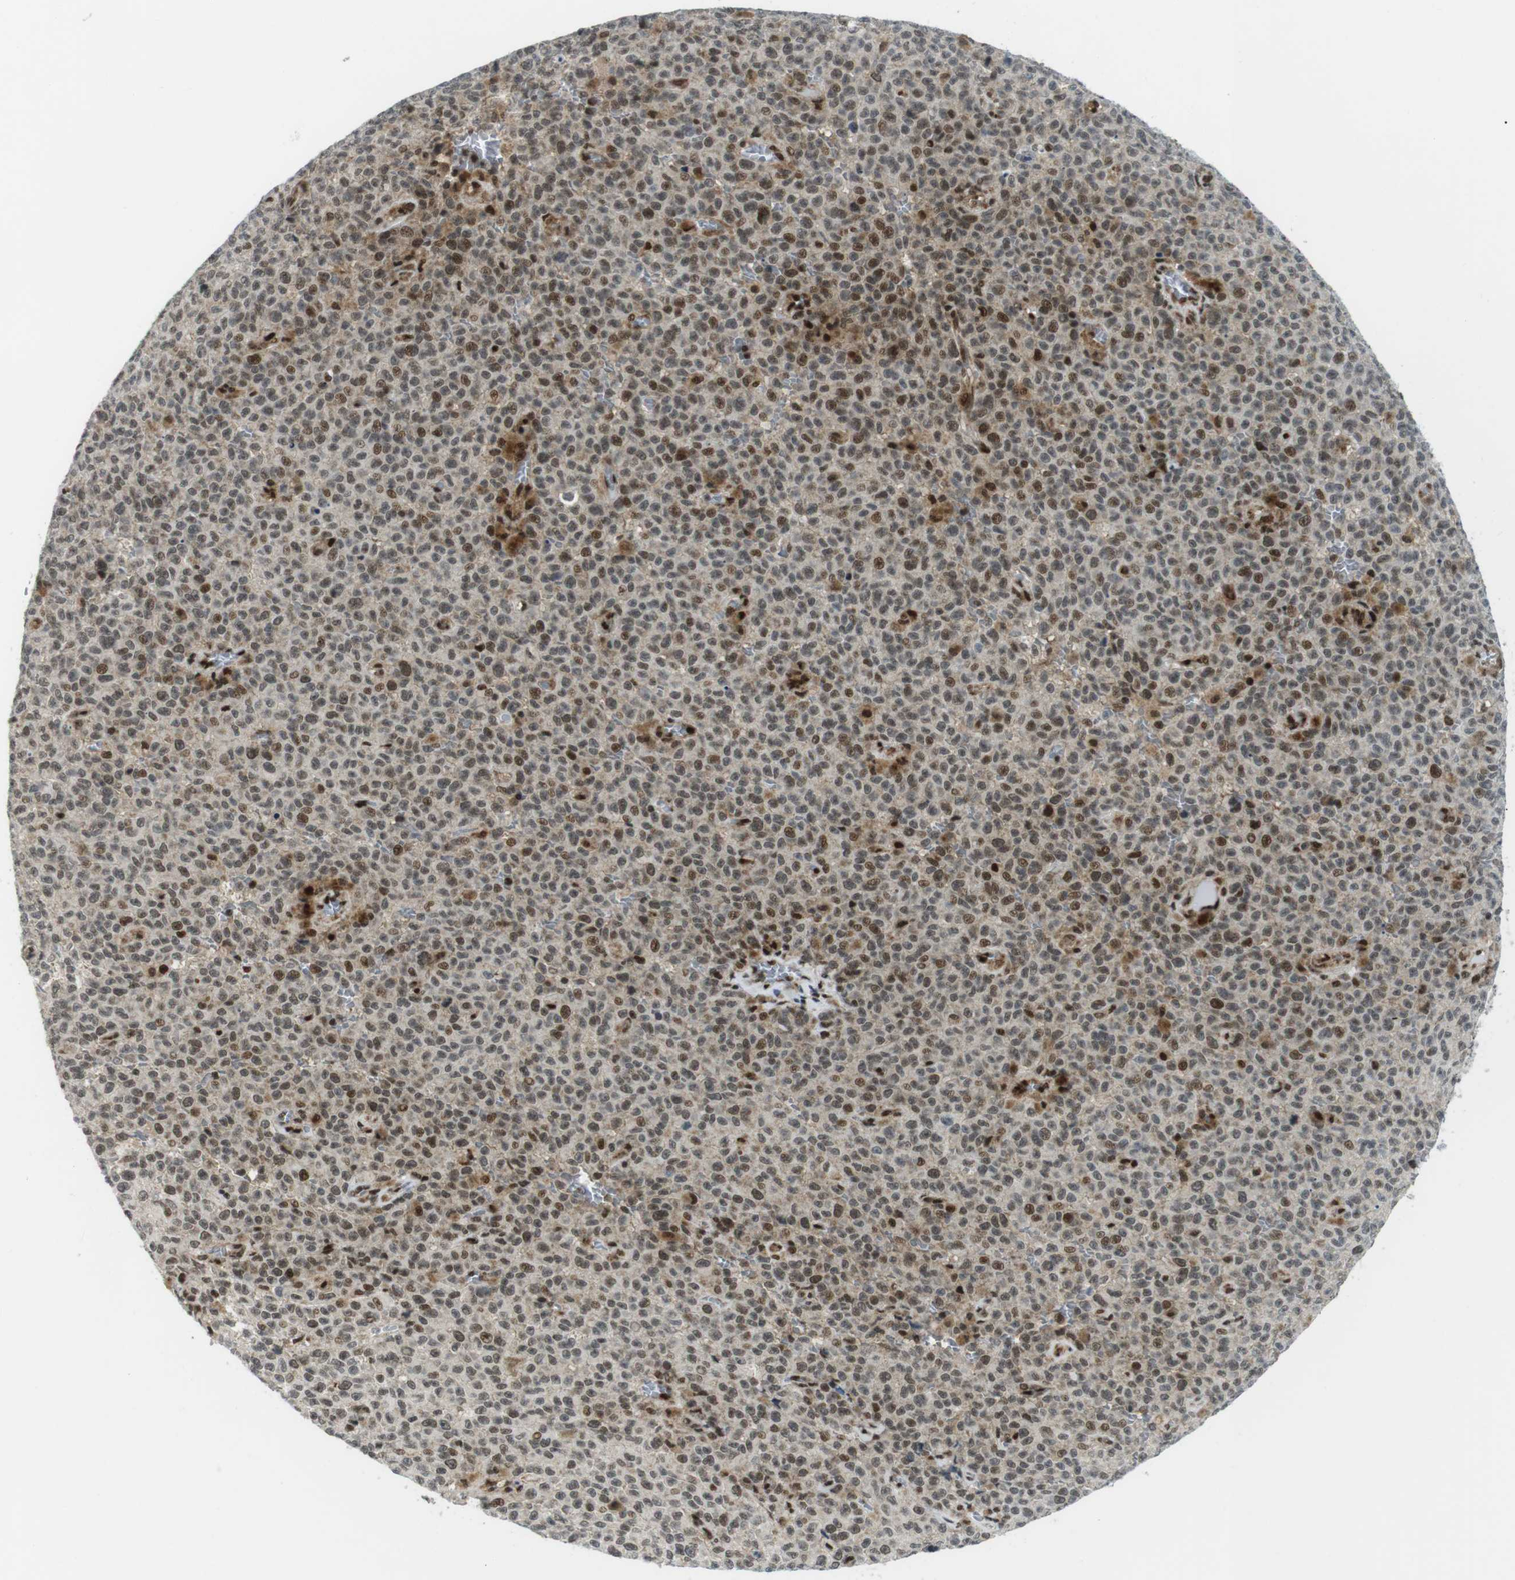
{"staining": {"intensity": "moderate", "quantity": "25%-75%", "location": "nuclear"}, "tissue": "melanoma", "cell_type": "Tumor cells", "image_type": "cancer", "snomed": [{"axis": "morphology", "description": "Malignant melanoma, NOS"}, {"axis": "topography", "description": "Skin"}], "caption": "DAB immunohistochemical staining of melanoma shows moderate nuclear protein positivity in approximately 25%-75% of tumor cells.", "gene": "CDC27", "patient": {"sex": "female", "age": 82}}